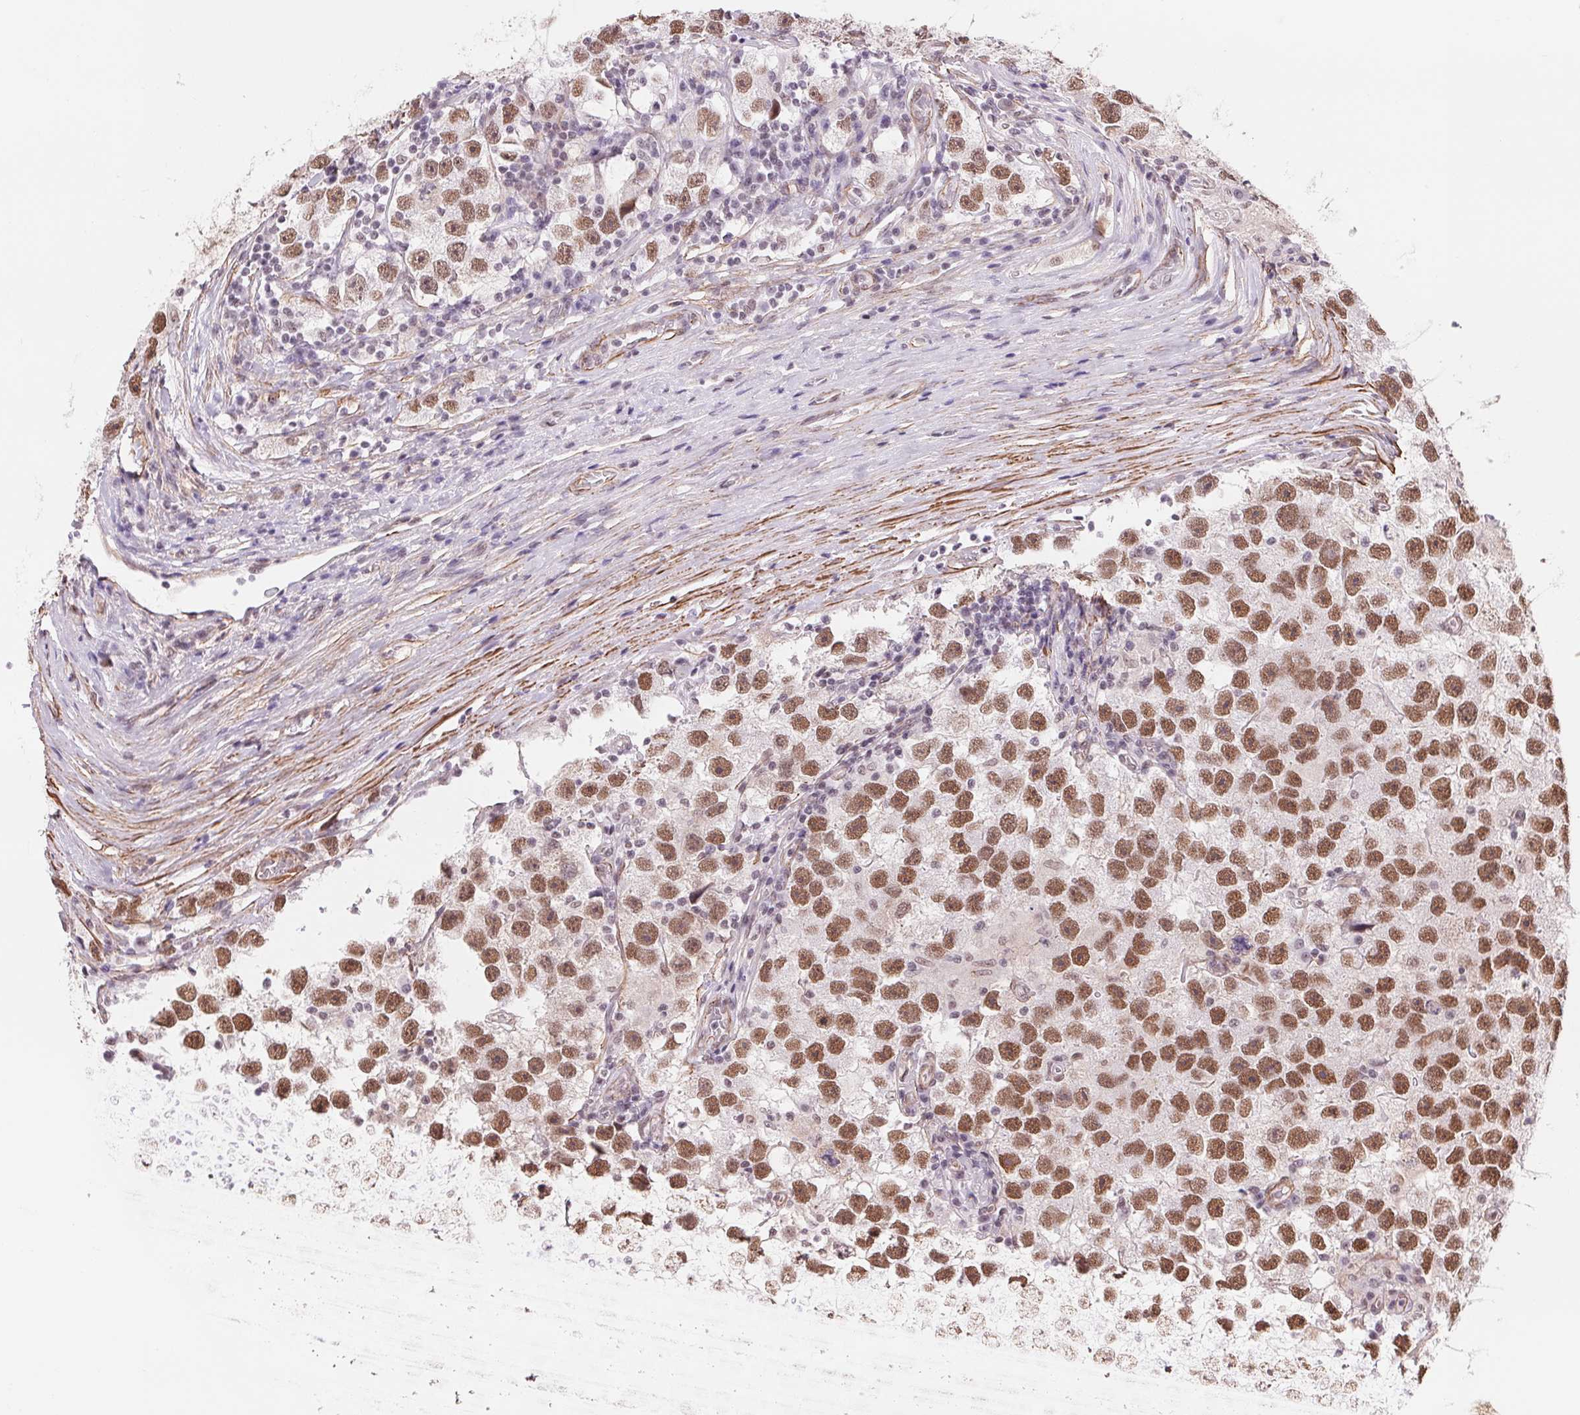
{"staining": {"intensity": "moderate", "quantity": ">75%", "location": "nuclear"}, "tissue": "testis cancer", "cell_type": "Tumor cells", "image_type": "cancer", "snomed": [{"axis": "morphology", "description": "Seminoma, NOS"}, {"axis": "topography", "description": "Testis"}], "caption": "Protein expression analysis of human testis cancer (seminoma) reveals moderate nuclear expression in approximately >75% of tumor cells.", "gene": "BCAT1", "patient": {"sex": "male", "age": 26}}